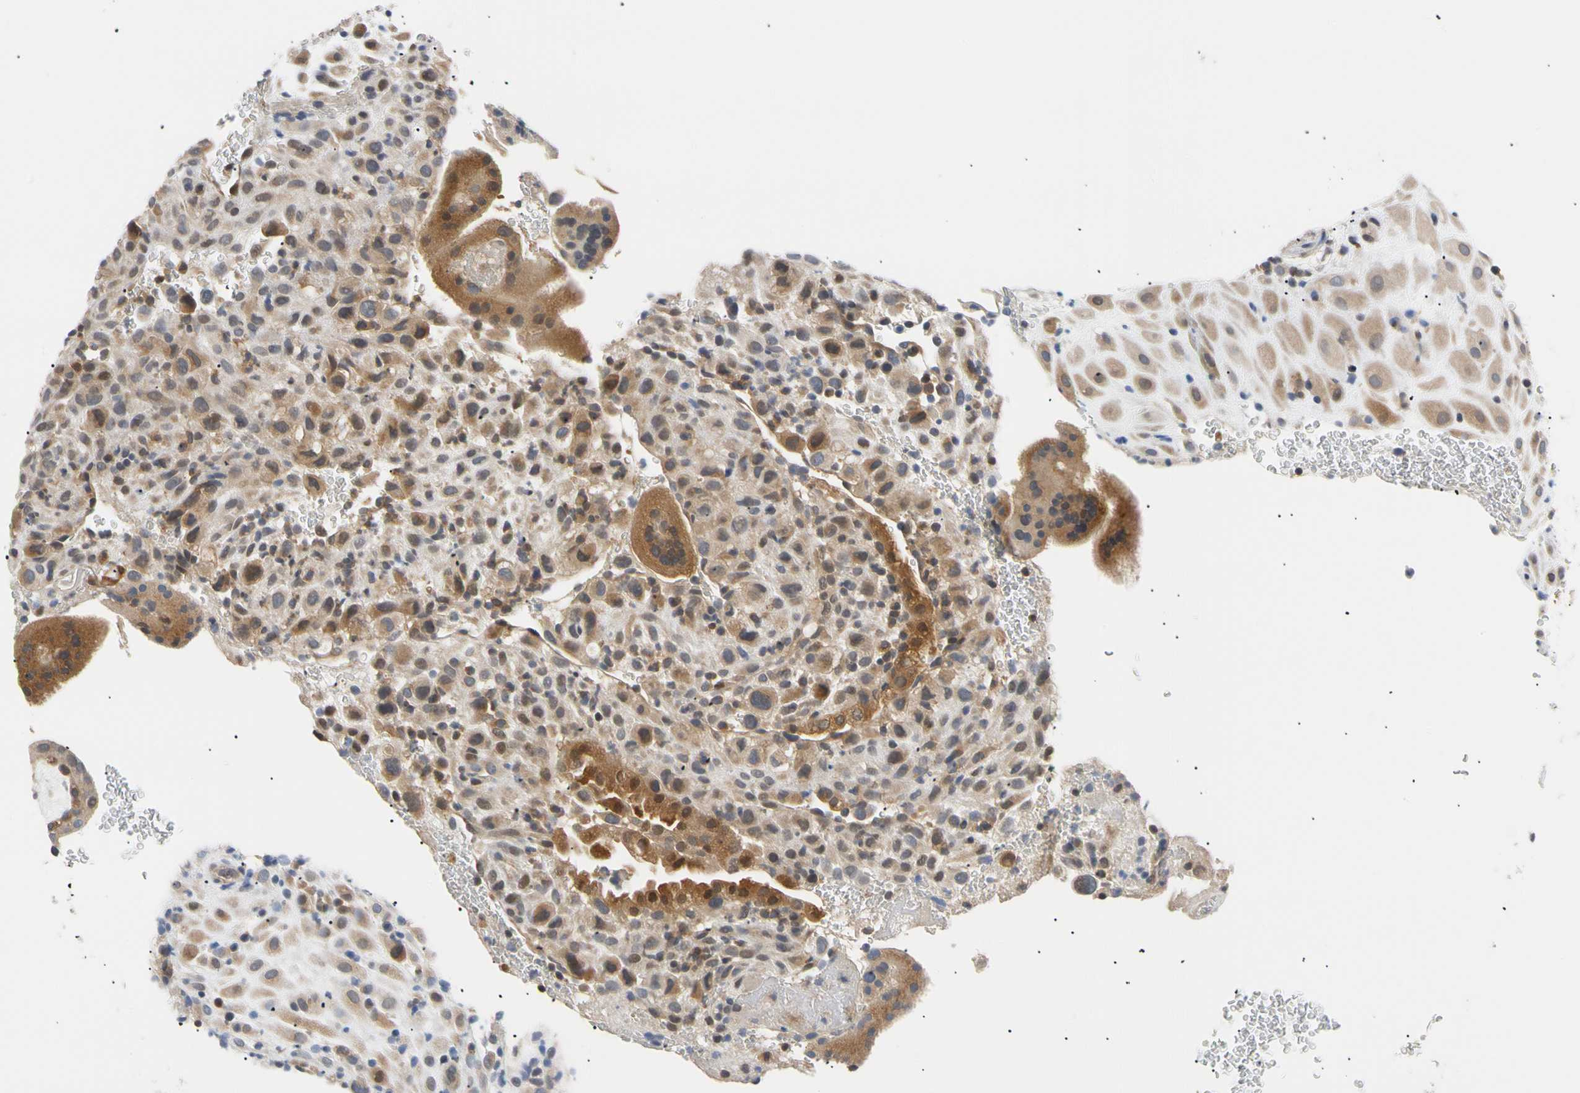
{"staining": {"intensity": "moderate", "quantity": ">75%", "location": "cytoplasmic/membranous"}, "tissue": "placenta", "cell_type": "Decidual cells", "image_type": "normal", "snomed": [{"axis": "morphology", "description": "Normal tissue, NOS"}, {"axis": "topography", "description": "Placenta"}], "caption": "Immunohistochemistry (IHC) photomicrograph of normal placenta: placenta stained using immunohistochemistry (IHC) exhibits medium levels of moderate protein expression localized specifically in the cytoplasmic/membranous of decidual cells, appearing as a cytoplasmic/membranous brown color.", "gene": "SEC23B", "patient": {"sex": "female", "age": 19}}